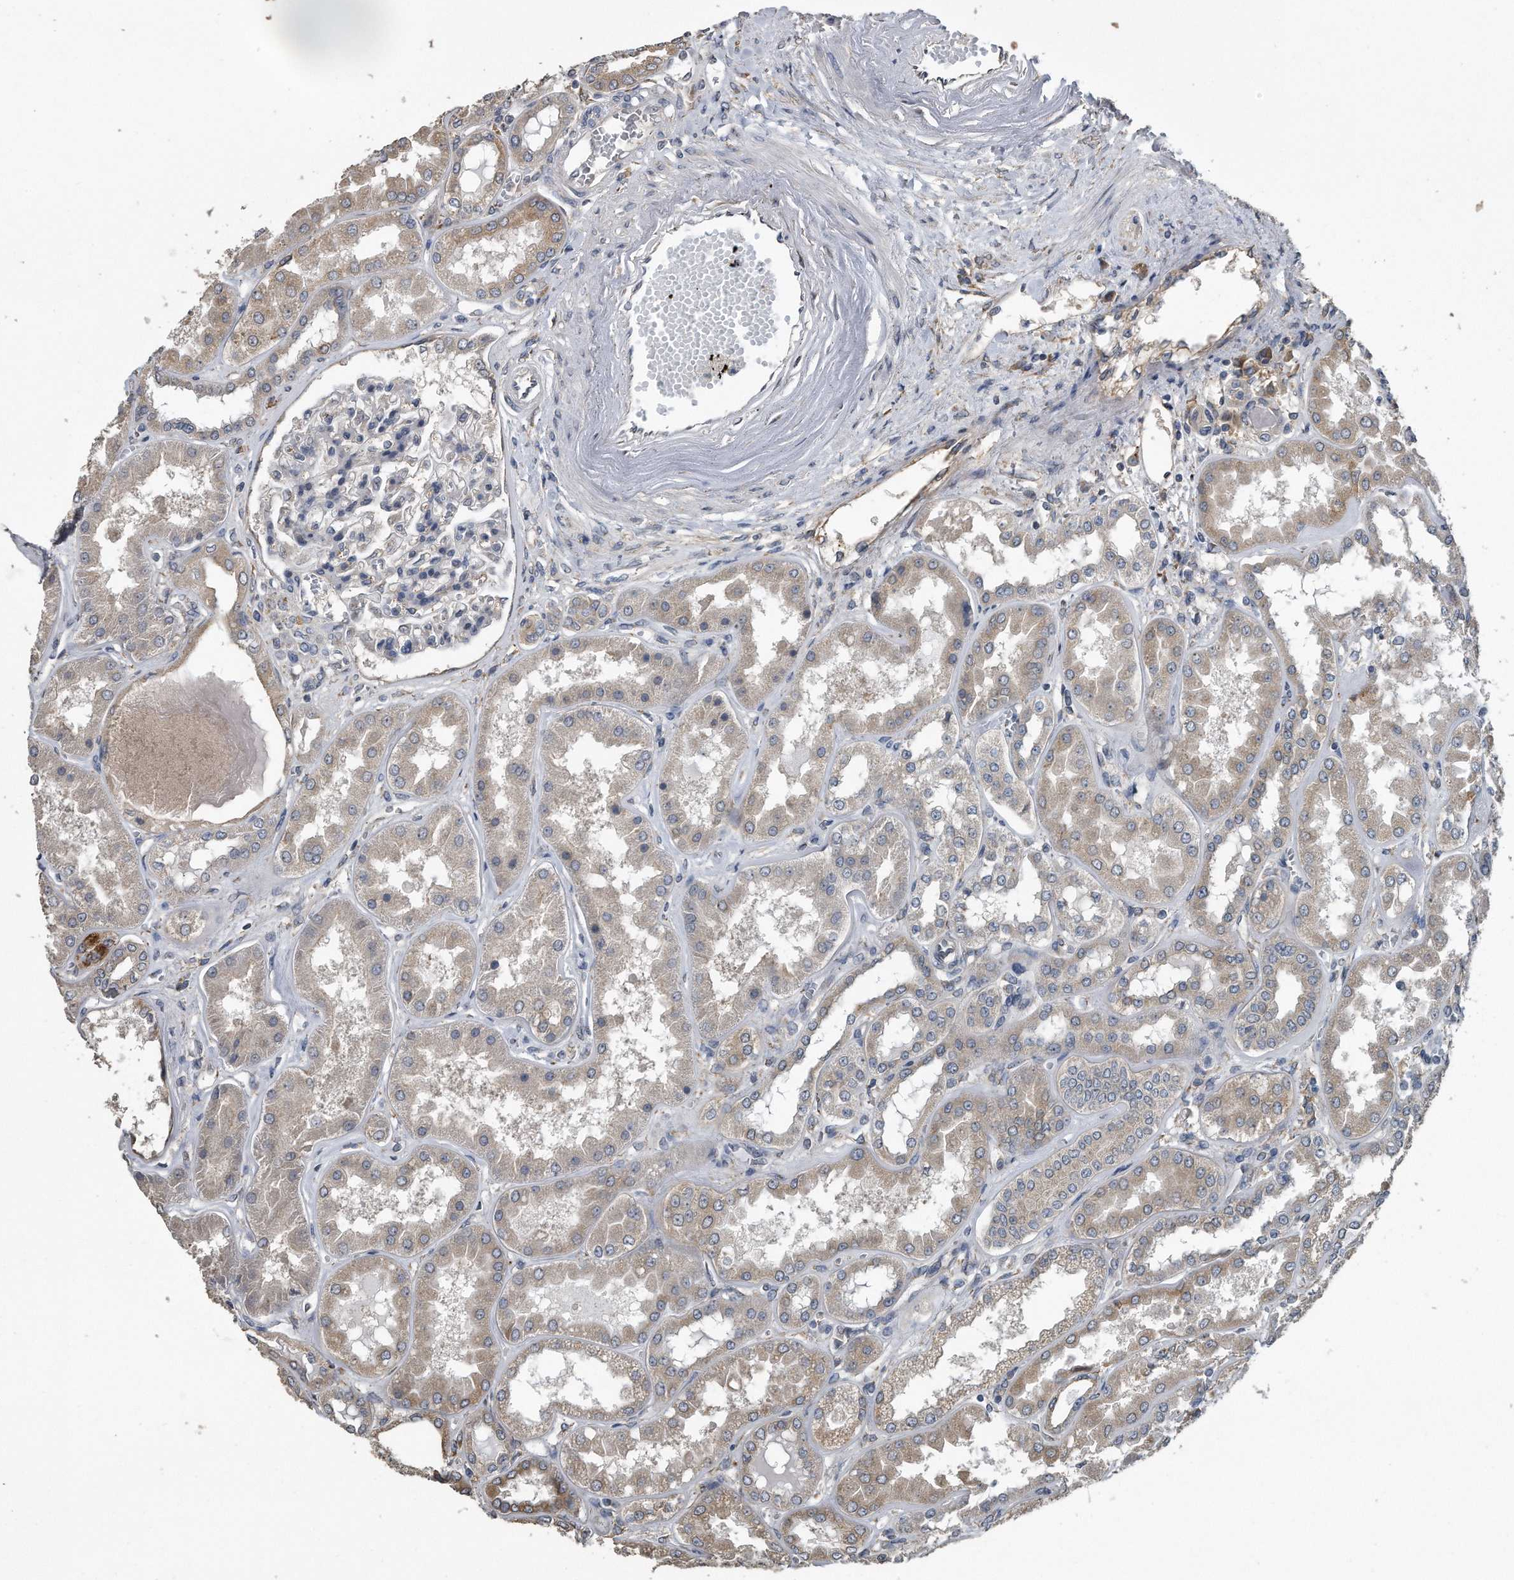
{"staining": {"intensity": "negative", "quantity": "none", "location": "none"}, "tissue": "kidney", "cell_type": "Cells in glomeruli", "image_type": "normal", "snomed": [{"axis": "morphology", "description": "Normal tissue, NOS"}, {"axis": "topography", "description": "Kidney"}], "caption": "Kidney stained for a protein using immunohistochemistry (IHC) shows no expression cells in glomeruli.", "gene": "PCLO", "patient": {"sex": "female", "age": 56}}